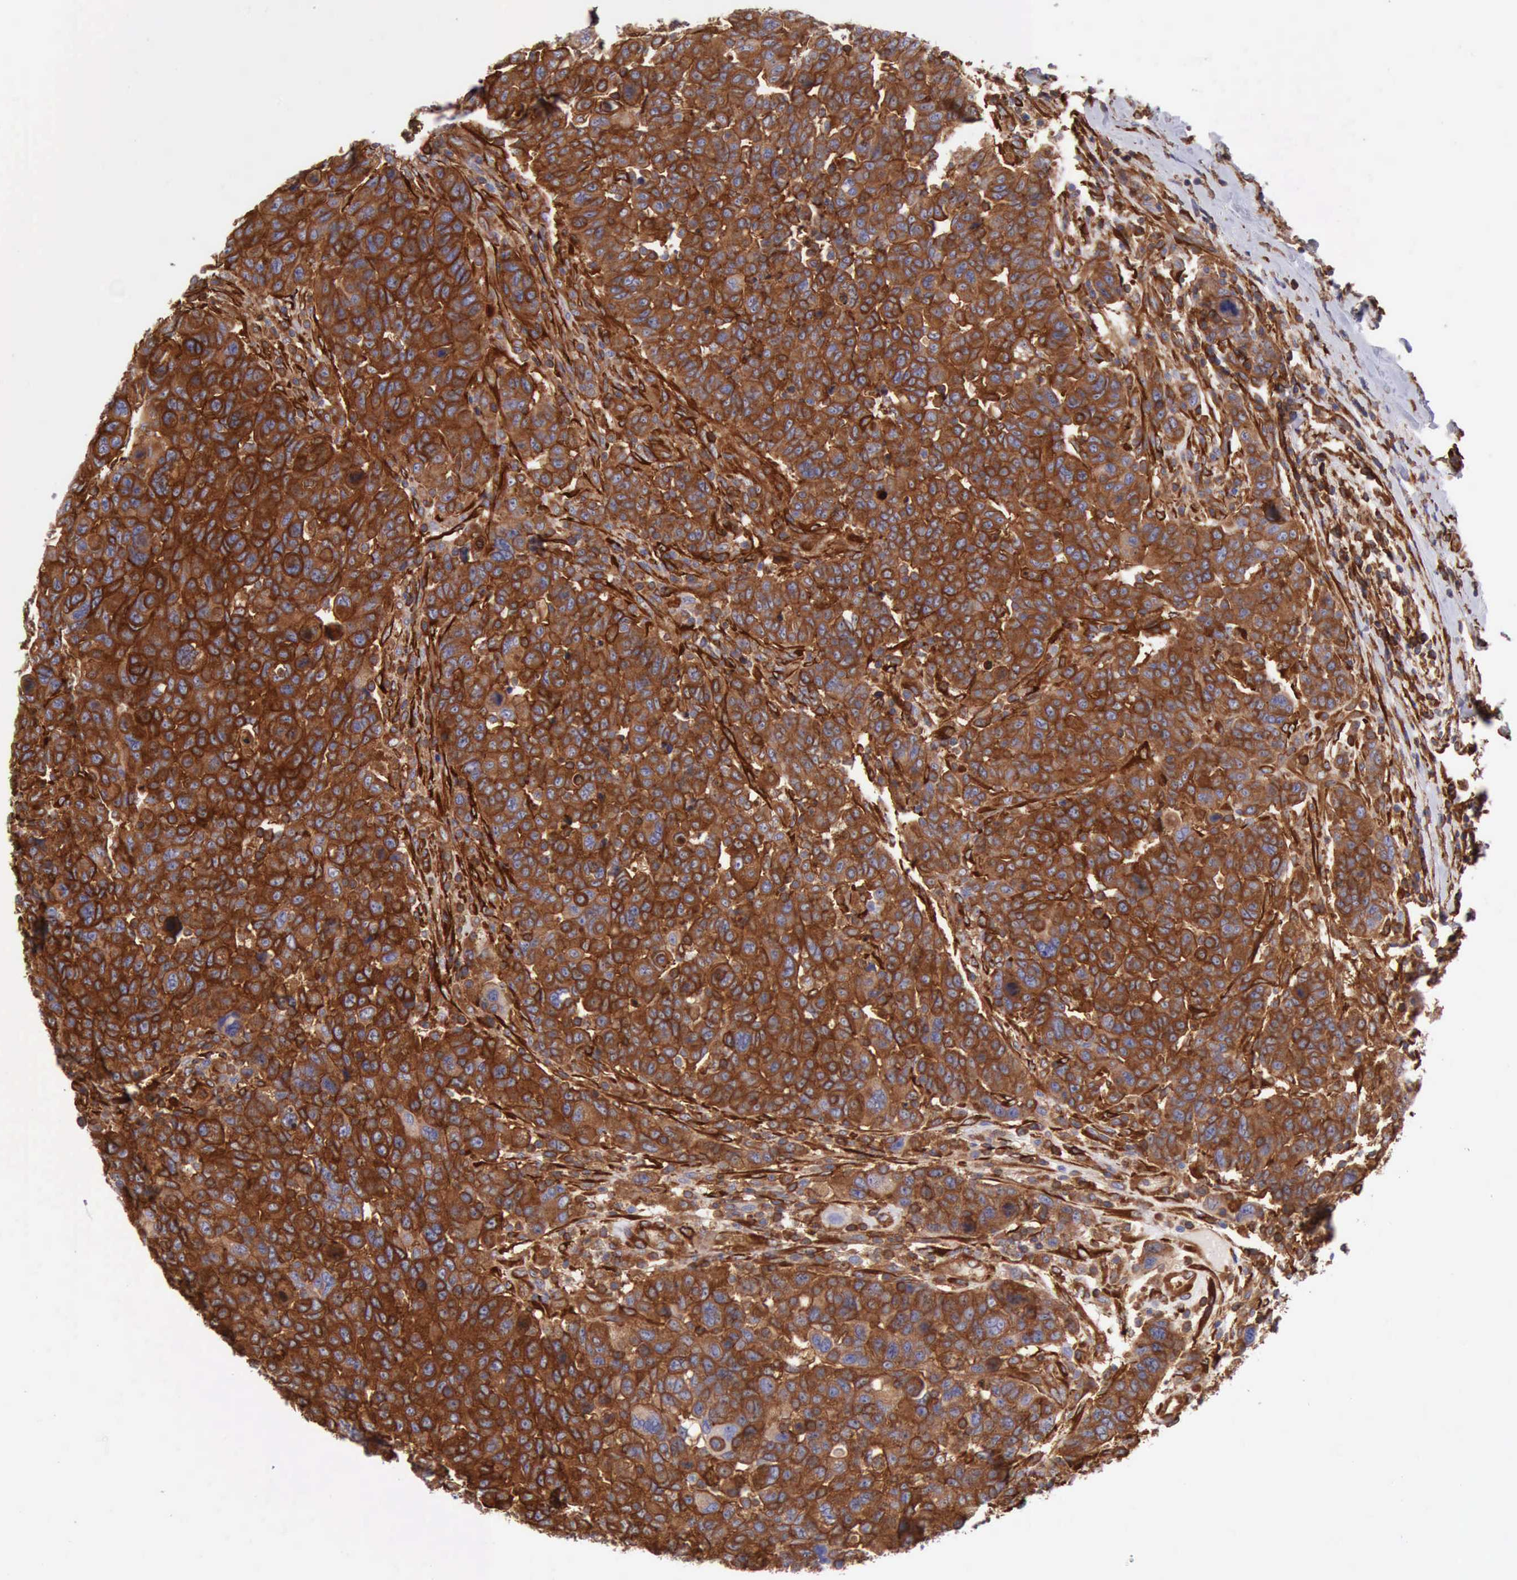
{"staining": {"intensity": "strong", "quantity": ">75%", "location": "cytoplasmic/membranous"}, "tissue": "breast cancer", "cell_type": "Tumor cells", "image_type": "cancer", "snomed": [{"axis": "morphology", "description": "Duct carcinoma"}, {"axis": "topography", "description": "Breast"}], "caption": "Immunohistochemical staining of breast cancer (infiltrating ductal carcinoma) exhibits high levels of strong cytoplasmic/membranous staining in about >75% of tumor cells.", "gene": "FLNA", "patient": {"sex": "female", "age": 37}}